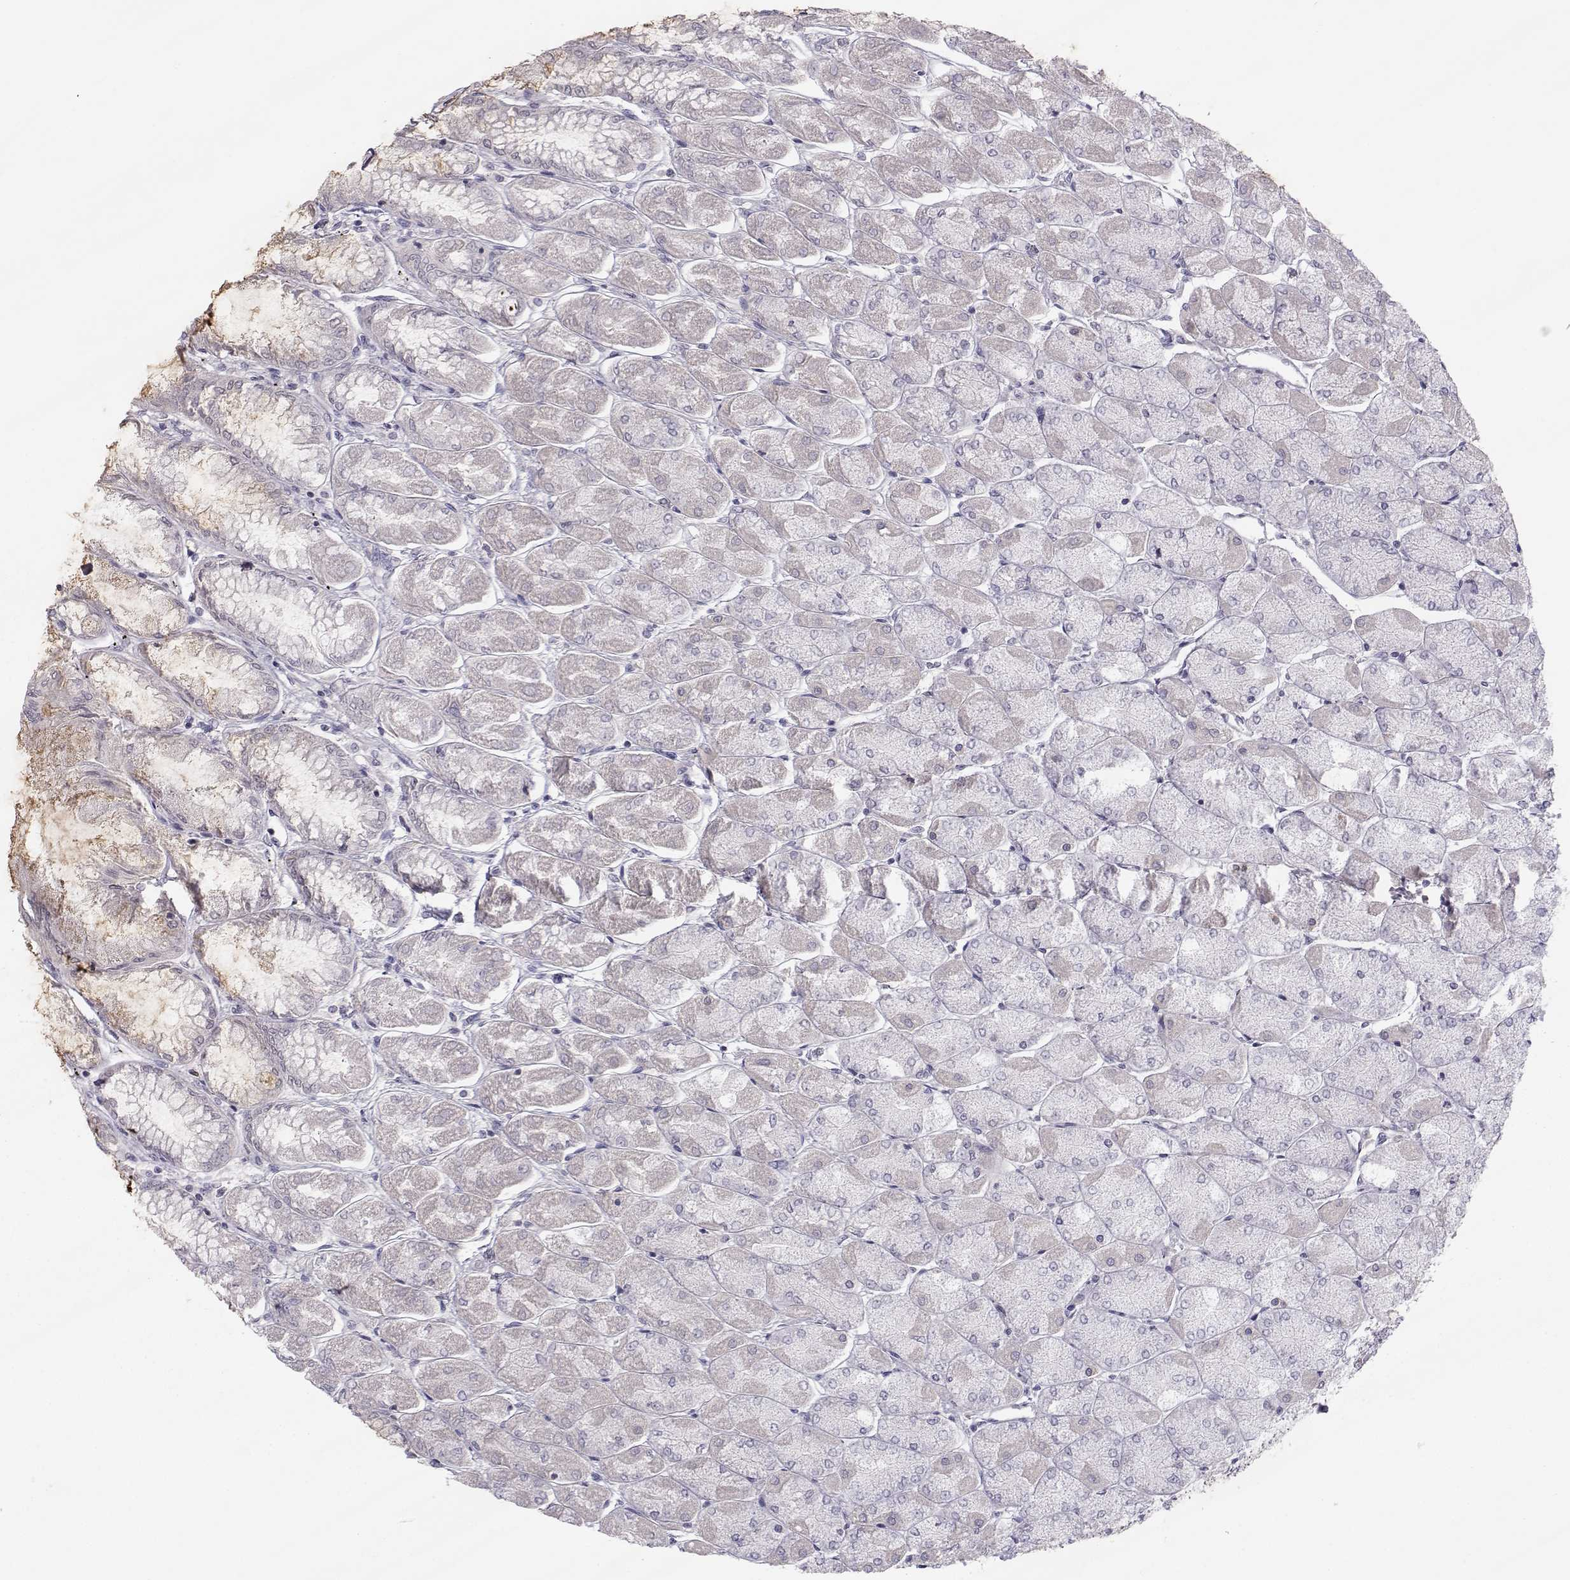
{"staining": {"intensity": "moderate", "quantity": "25%-75%", "location": "cytoplasmic/membranous"}, "tissue": "stomach", "cell_type": "Glandular cells", "image_type": "normal", "snomed": [{"axis": "morphology", "description": "Normal tissue, NOS"}, {"axis": "topography", "description": "Stomach, upper"}], "caption": "Immunohistochemistry (DAB (3,3'-diaminobenzidine)) staining of normal stomach exhibits moderate cytoplasmic/membranous protein staining in approximately 25%-75% of glandular cells.", "gene": "KIF13B", "patient": {"sex": "male", "age": 60}}